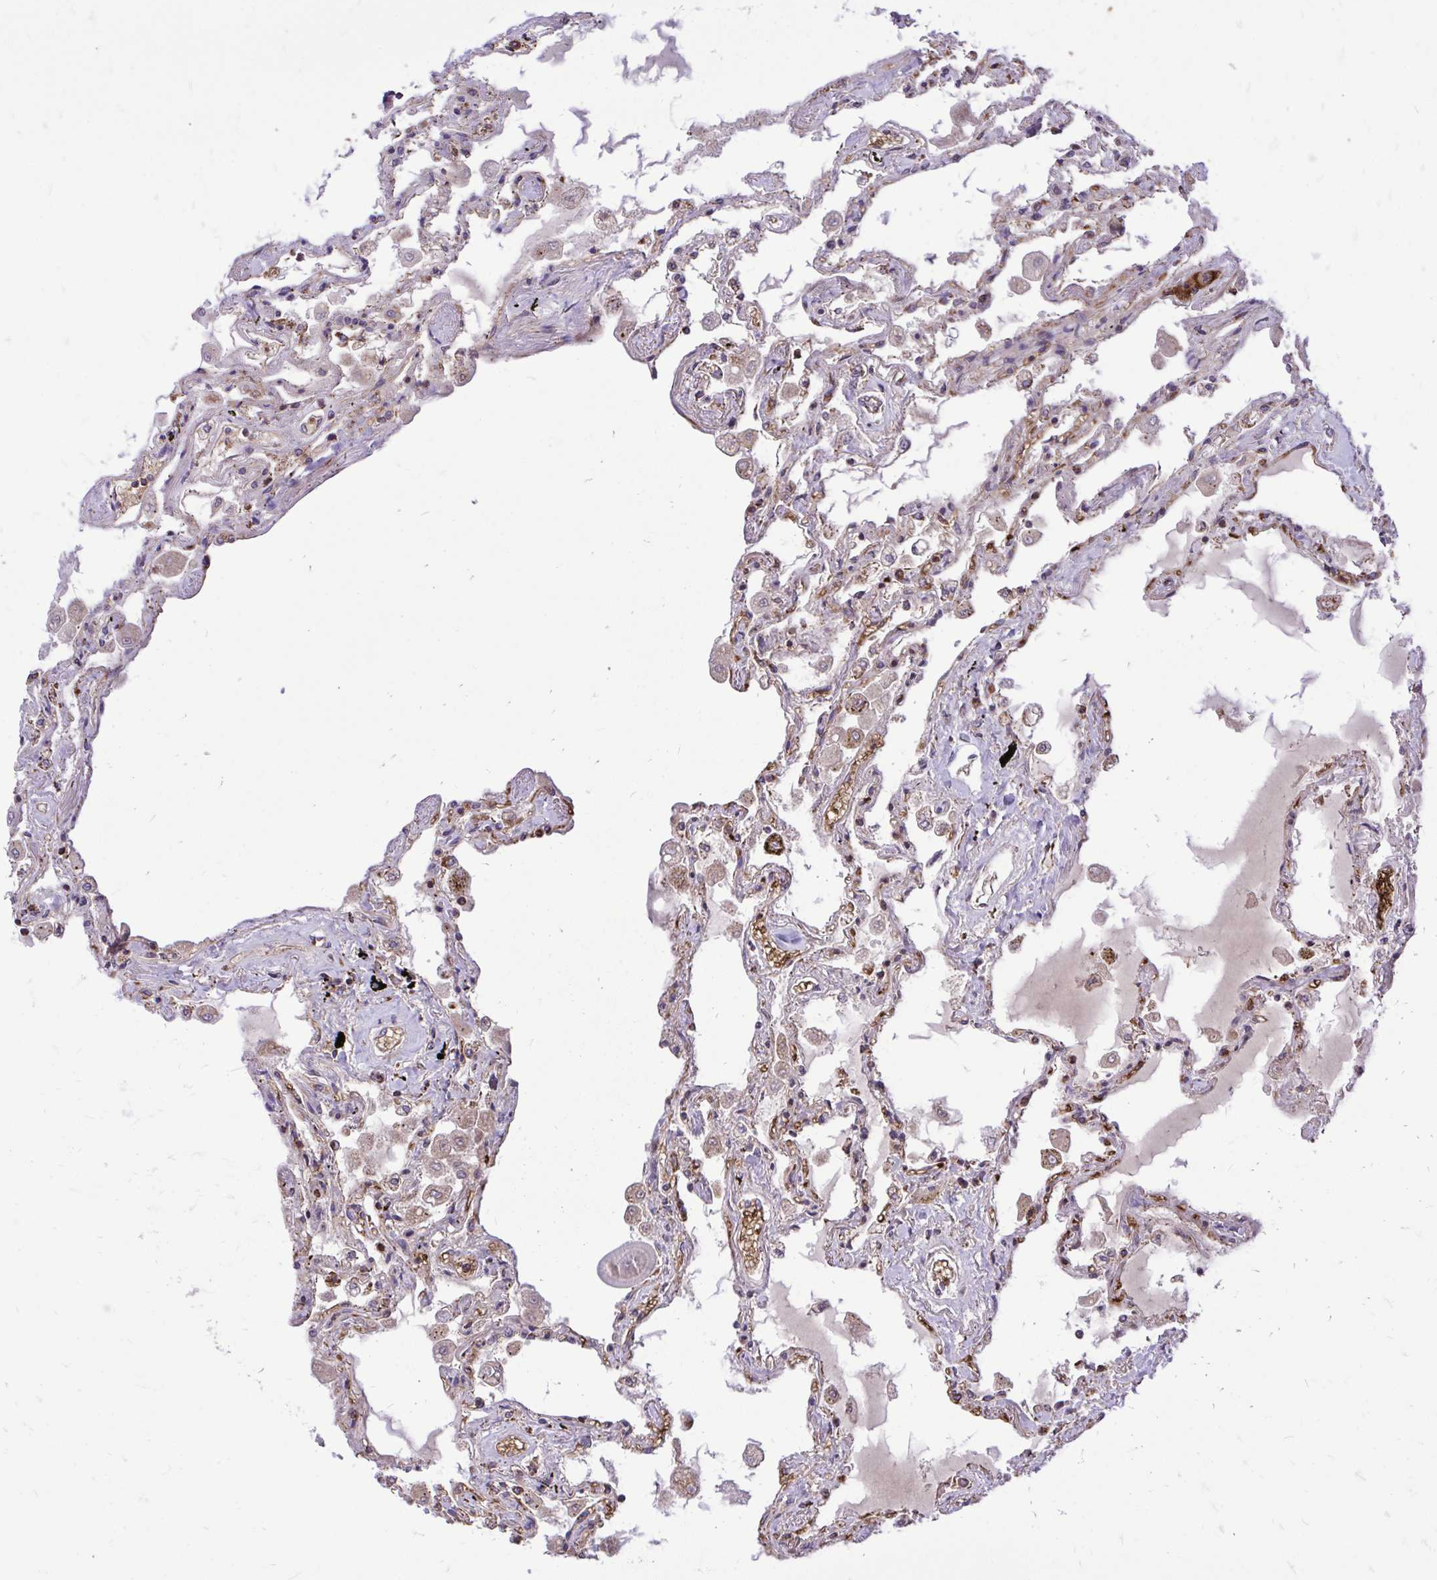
{"staining": {"intensity": "moderate", "quantity": "<25%", "location": "cytoplasmic/membranous"}, "tissue": "lung", "cell_type": "Alveolar cells", "image_type": "normal", "snomed": [{"axis": "morphology", "description": "Normal tissue, NOS"}, {"axis": "morphology", "description": "Adenocarcinoma, NOS"}, {"axis": "topography", "description": "Cartilage tissue"}, {"axis": "topography", "description": "Lung"}], "caption": "Protein analysis of benign lung reveals moderate cytoplasmic/membranous staining in about <25% of alveolar cells.", "gene": "UBE2C", "patient": {"sex": "female", "age": 67}}